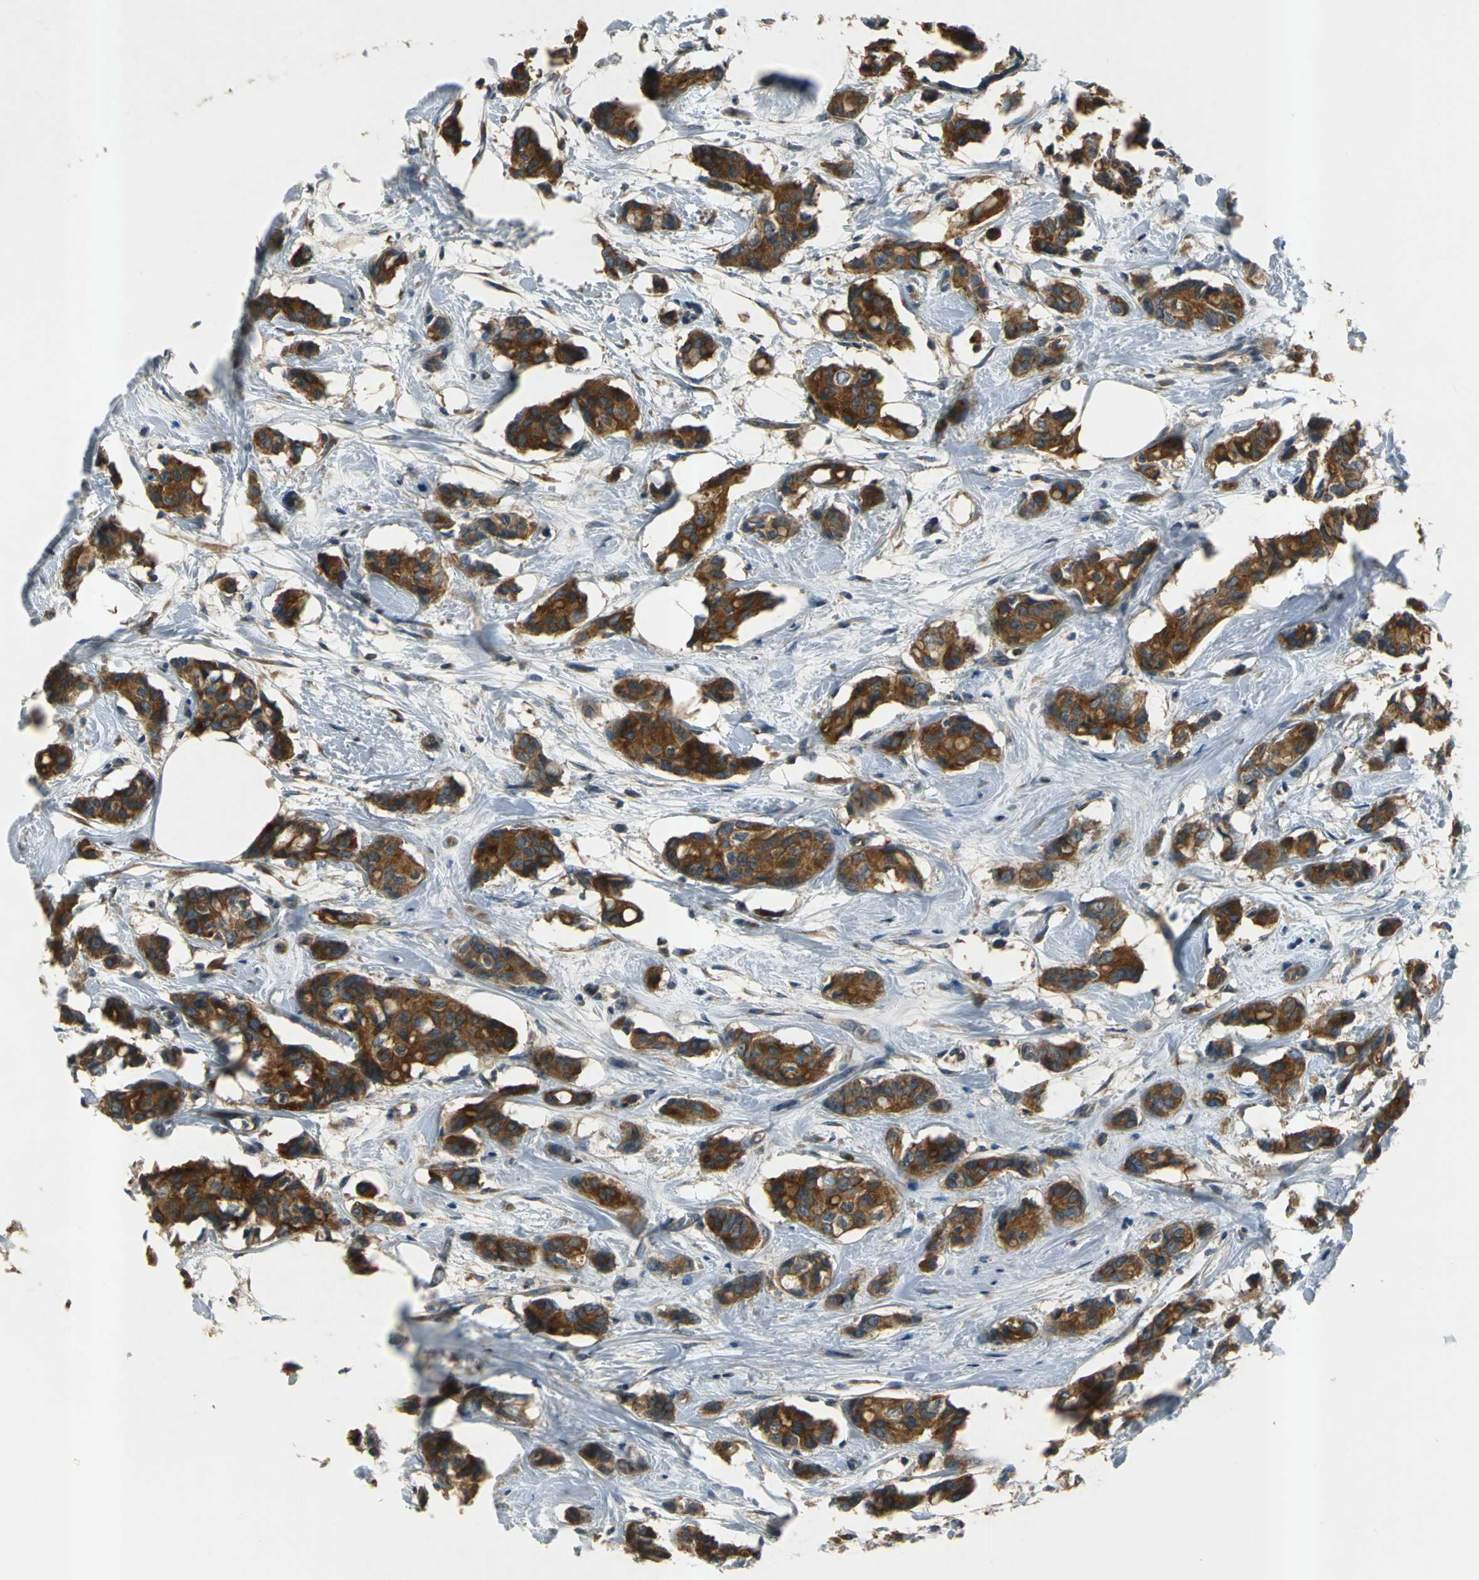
{"staining": {"intensity": "strong", "quantity": ">75%", "location": "cytoplasmic/membranous"}, "tissue": "breast cancer", "cell_type": "Tumor cells", "image_type": "cancer", "snomed": [{"axis": "morphology", "description": "Duct carcinoma"}, {"axis": "topography", "description": "Breast"}], "caption": "A brown stain labels strong cytoplasmic/membranous positivity of a protein in human breast cancer (invasive ductal carcinoma) tumor cells. The protein is stained brown, and the nuclei are stained in blue (DAB IHC with brightfield microscopy, high magnification).", "gene": "SLC16A7", "patient": {"sex": "female", "age": 84}}